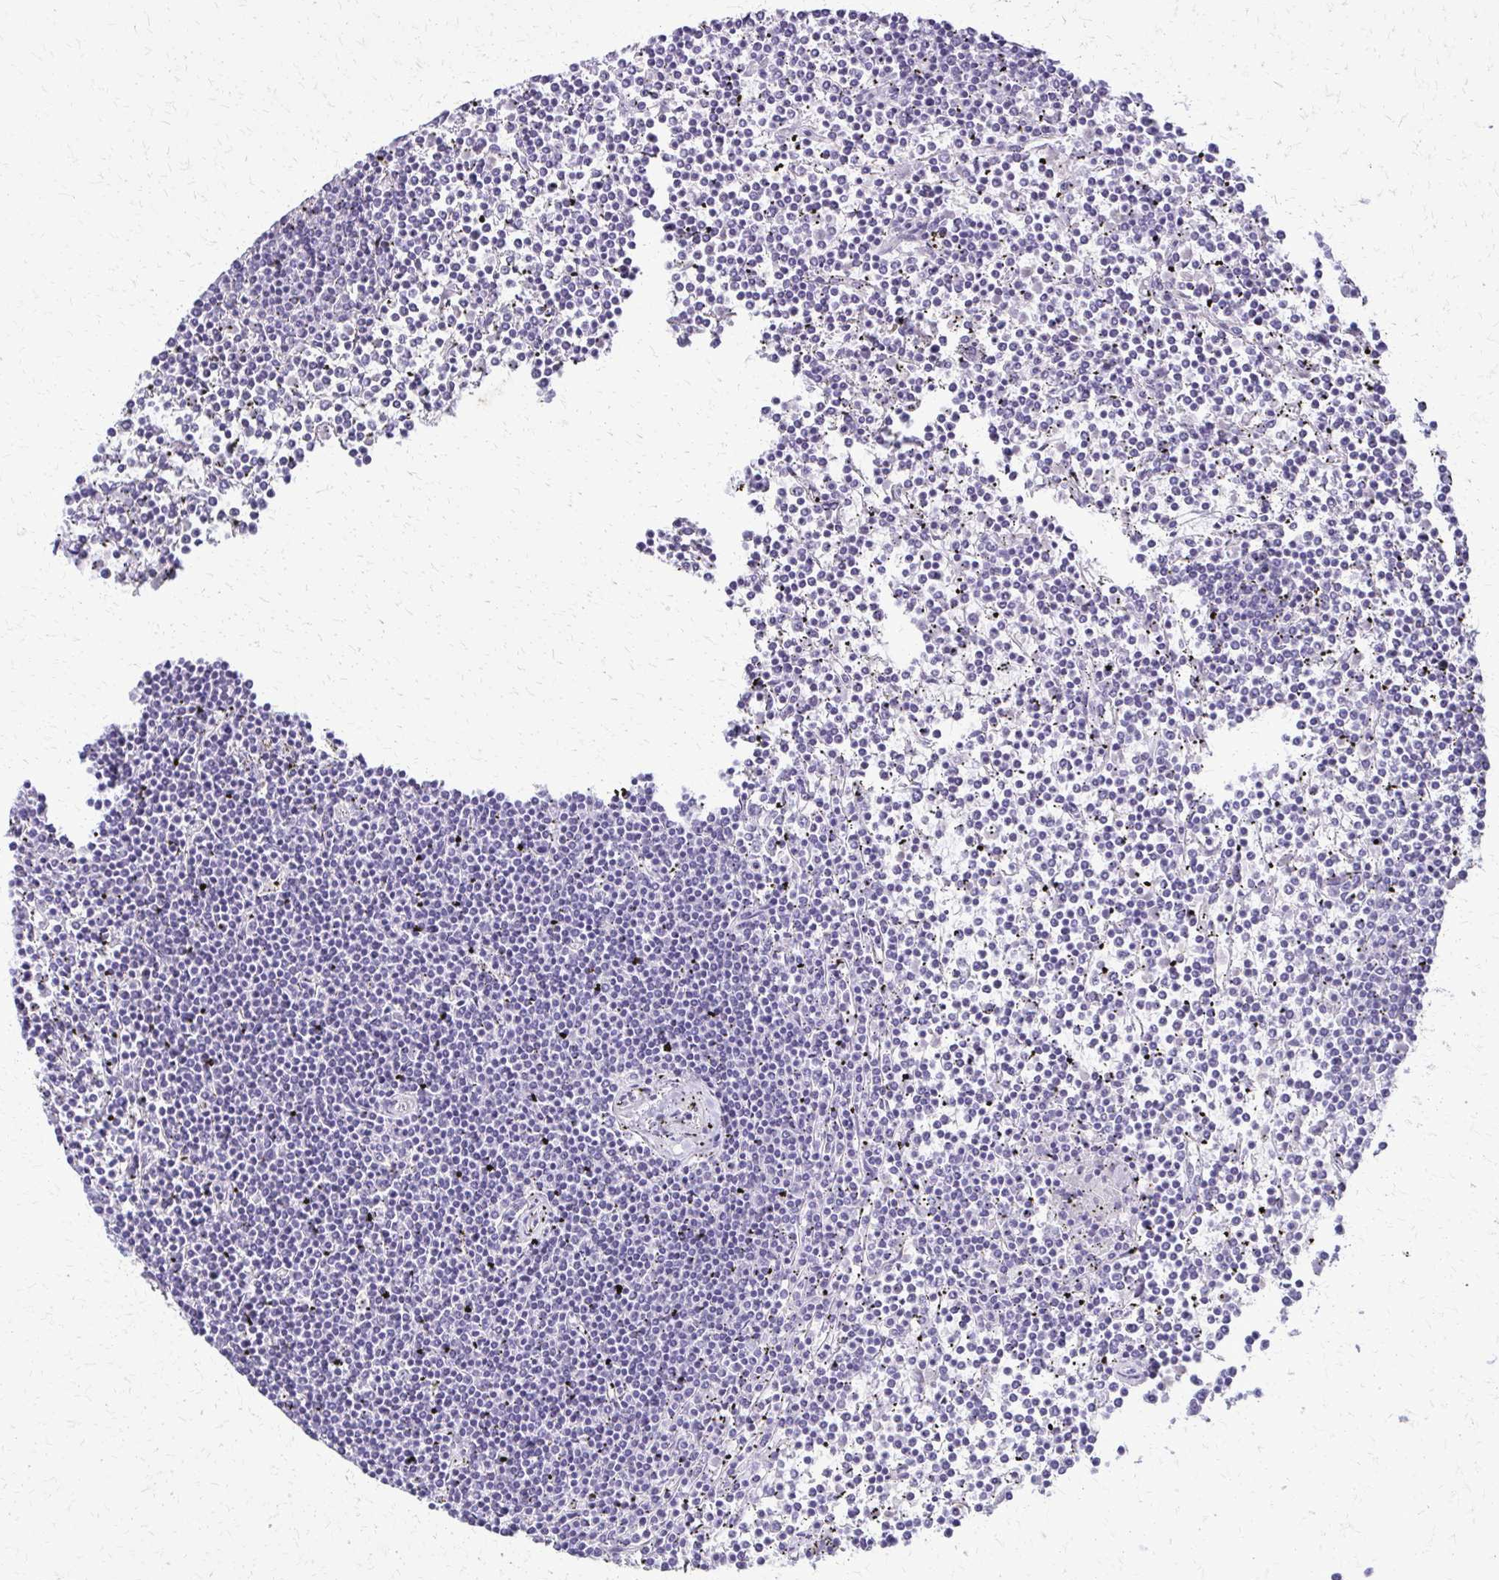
{"staining": {"intensity": "negative", "quantity": "none", "location": "none"}, "tissue": "lymphoma", "cell_type": "Tumor cells", "image_type": "cancer", "snomed": [{"axis": "morphology", "description": "Malignant lymphoma, non-Hodgkin's type, Low grade"}, {"axis": "topography", "description": "Spleen"}], "caption": "DAB immunohistochemical staining of lymphoma reveals no significant staining in tumor cells. Brightfield microscopy of immunohistochemistry (IHC) stained with DAB (3,3'-diaminobenzidine) (brown) and hematoxylin (blue), captured at high magnification.", "gene": "FAM162B", "patient": {"sex": "female", "age": 19}}